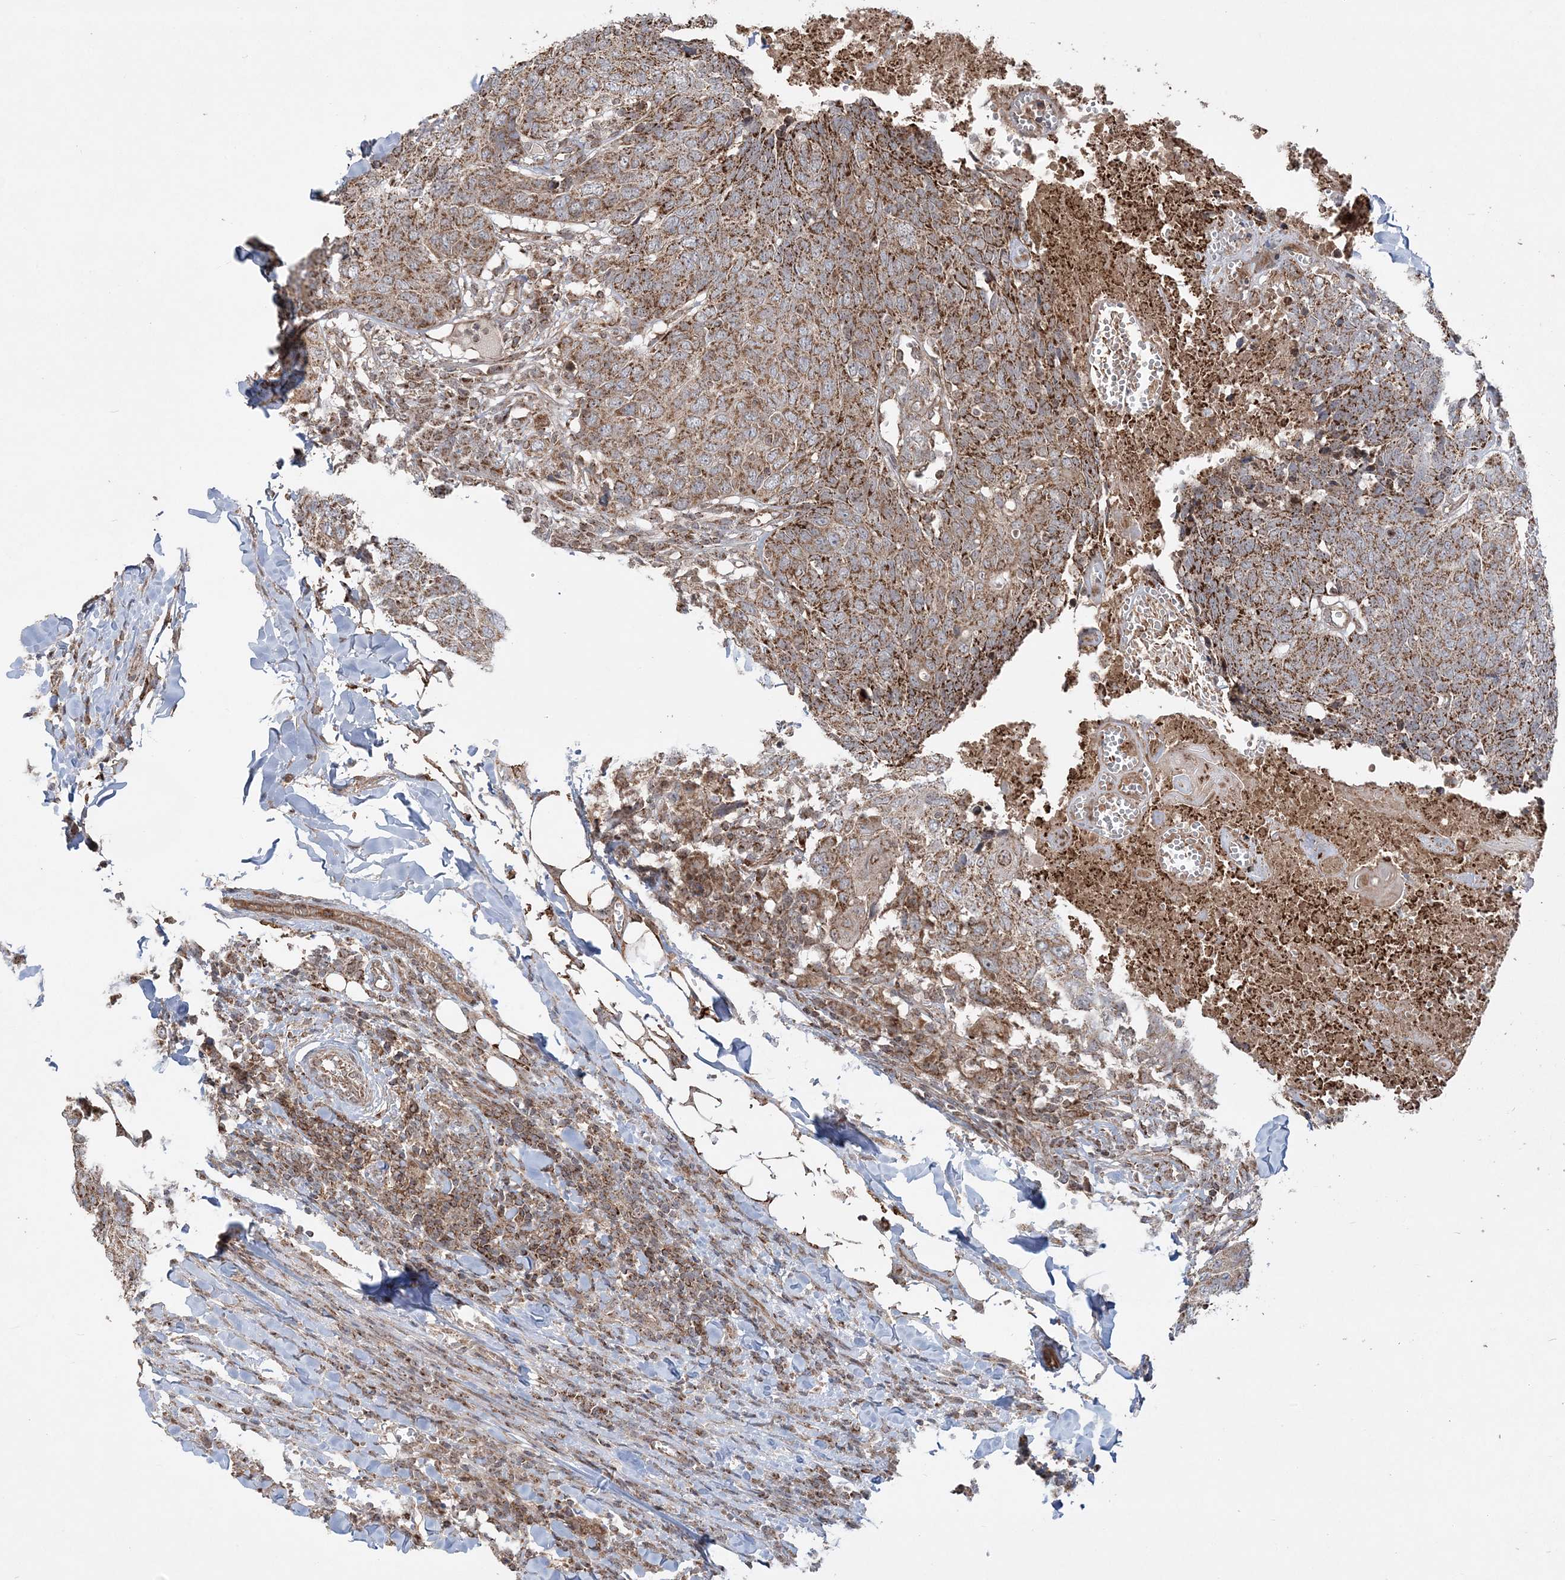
{"staining": {"intensity": "moderate", "quantity": ">75%", "location": "cytoplasmic/membranous"}, "tissue": "head and neck cancer", "cell_type": "Tumor cells", "image_type": "cancer", "snomed": [{"axis": "morphology", "description": "Squamous cell carcinoma, NOS"}, {"axis": "topography", "description": "Head-Neck"}], "caption": "About >75% of tumor cells in head and neck cancer demonstrate moderate cytoplasmic/membranous protein staining as visualized by brown immunohistochemical staining.", "gene": "SCLT1", "patient": {"sex": "male", "age": 66}}